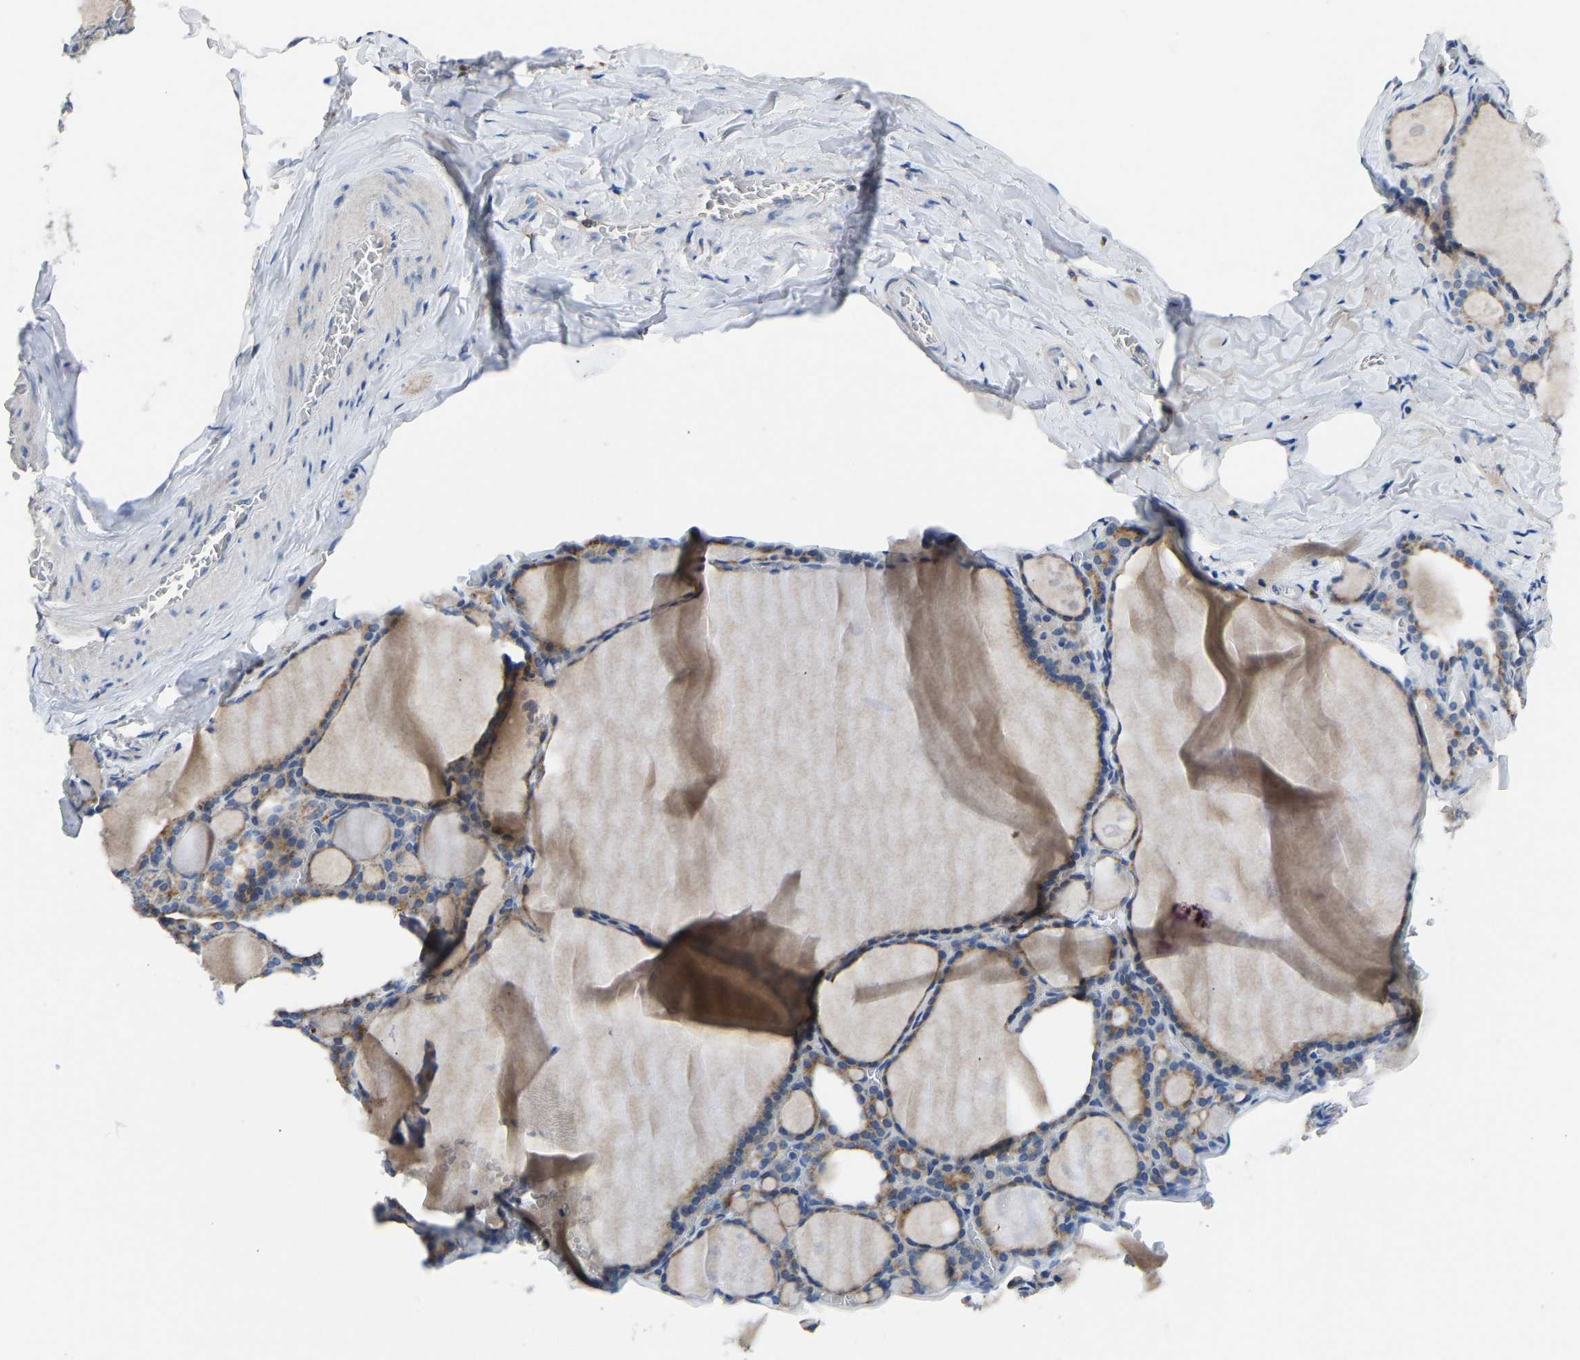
{"staining": {"intensity": "moderate", "quantity": ">75%", "location": "cytoplasmic/membranous"}, "tissue": "thyroid gland", "cell_type": "Glandular cells", "image_type": "normal", "snomed": [{"axis": "morphology", "description": "Normal tissue, NOS"}, {"axis": "topography", "description": "Thyroid gland"}], "caption": "A brown stain shows moderate cytoplasmic/membranous expression of a protein in glandular cells of benign thyroid gland. (DAB (3,3'-diaminobenzidine) = brown stain, brightfield microscopy at high magnification).", "gene": "ATP6V1E1", "patient": {"sex": "male", "age": 56}}